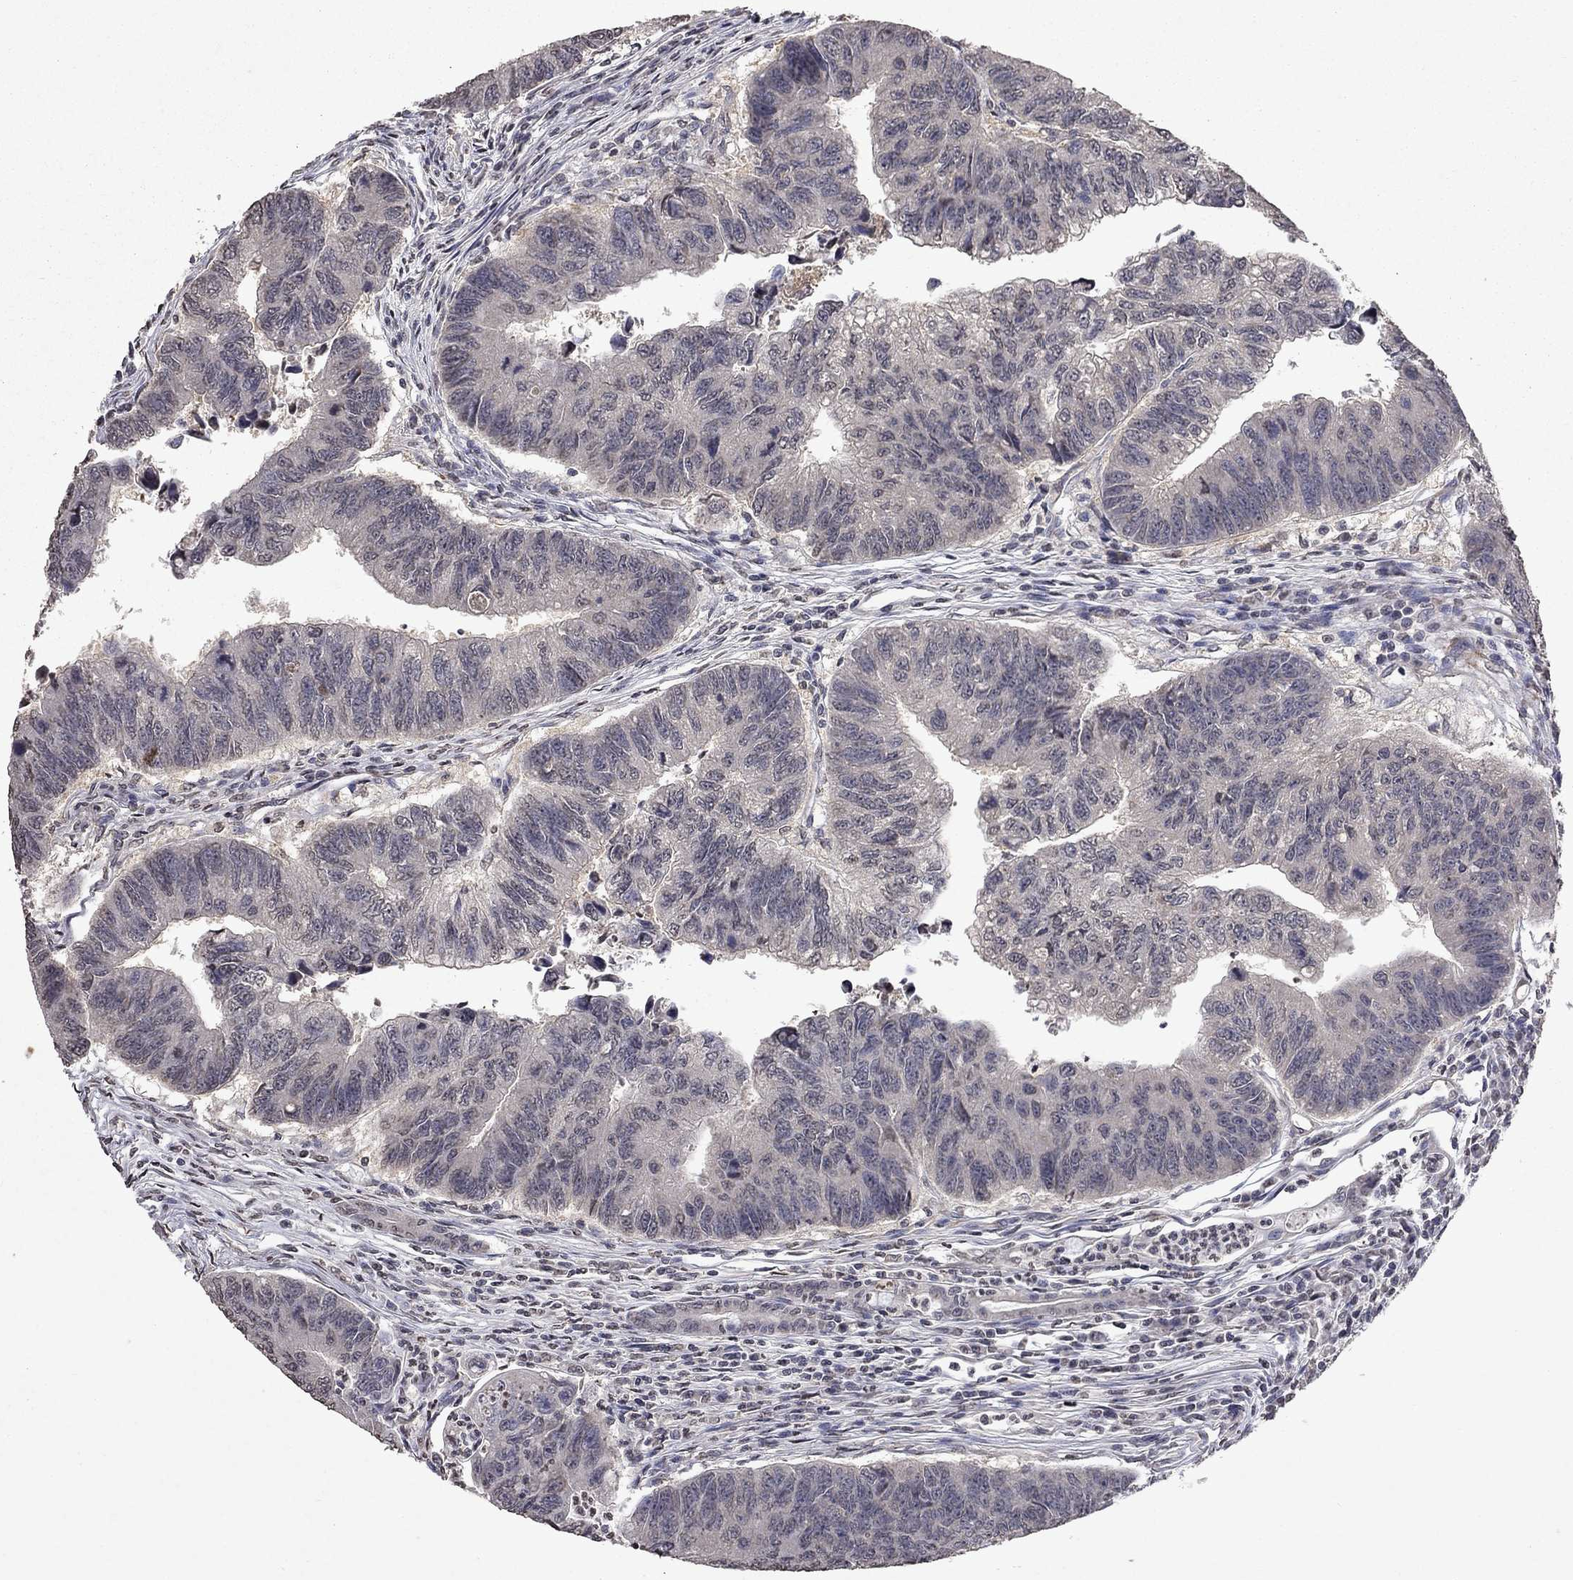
{"staining": {"intensity": "negative", "quantity": "none", "location": "none"}, "tissue": "colorectal cancer", "cell_type": "Tumor cells", "image_type": "cancer", "snomed": [{"axis": "morphology", "description": "Adenocarcinoma, NOS"}, {"axis": "topography", "description": "Colon"}], "caption": "An immunohistochemistry (IHC) micrograph of colorectal cancer is shown. There is no staining in tumor cells of colorectal cancer.", "gene": "TTC38", "patient": {"sex": "female", "age": 65}}